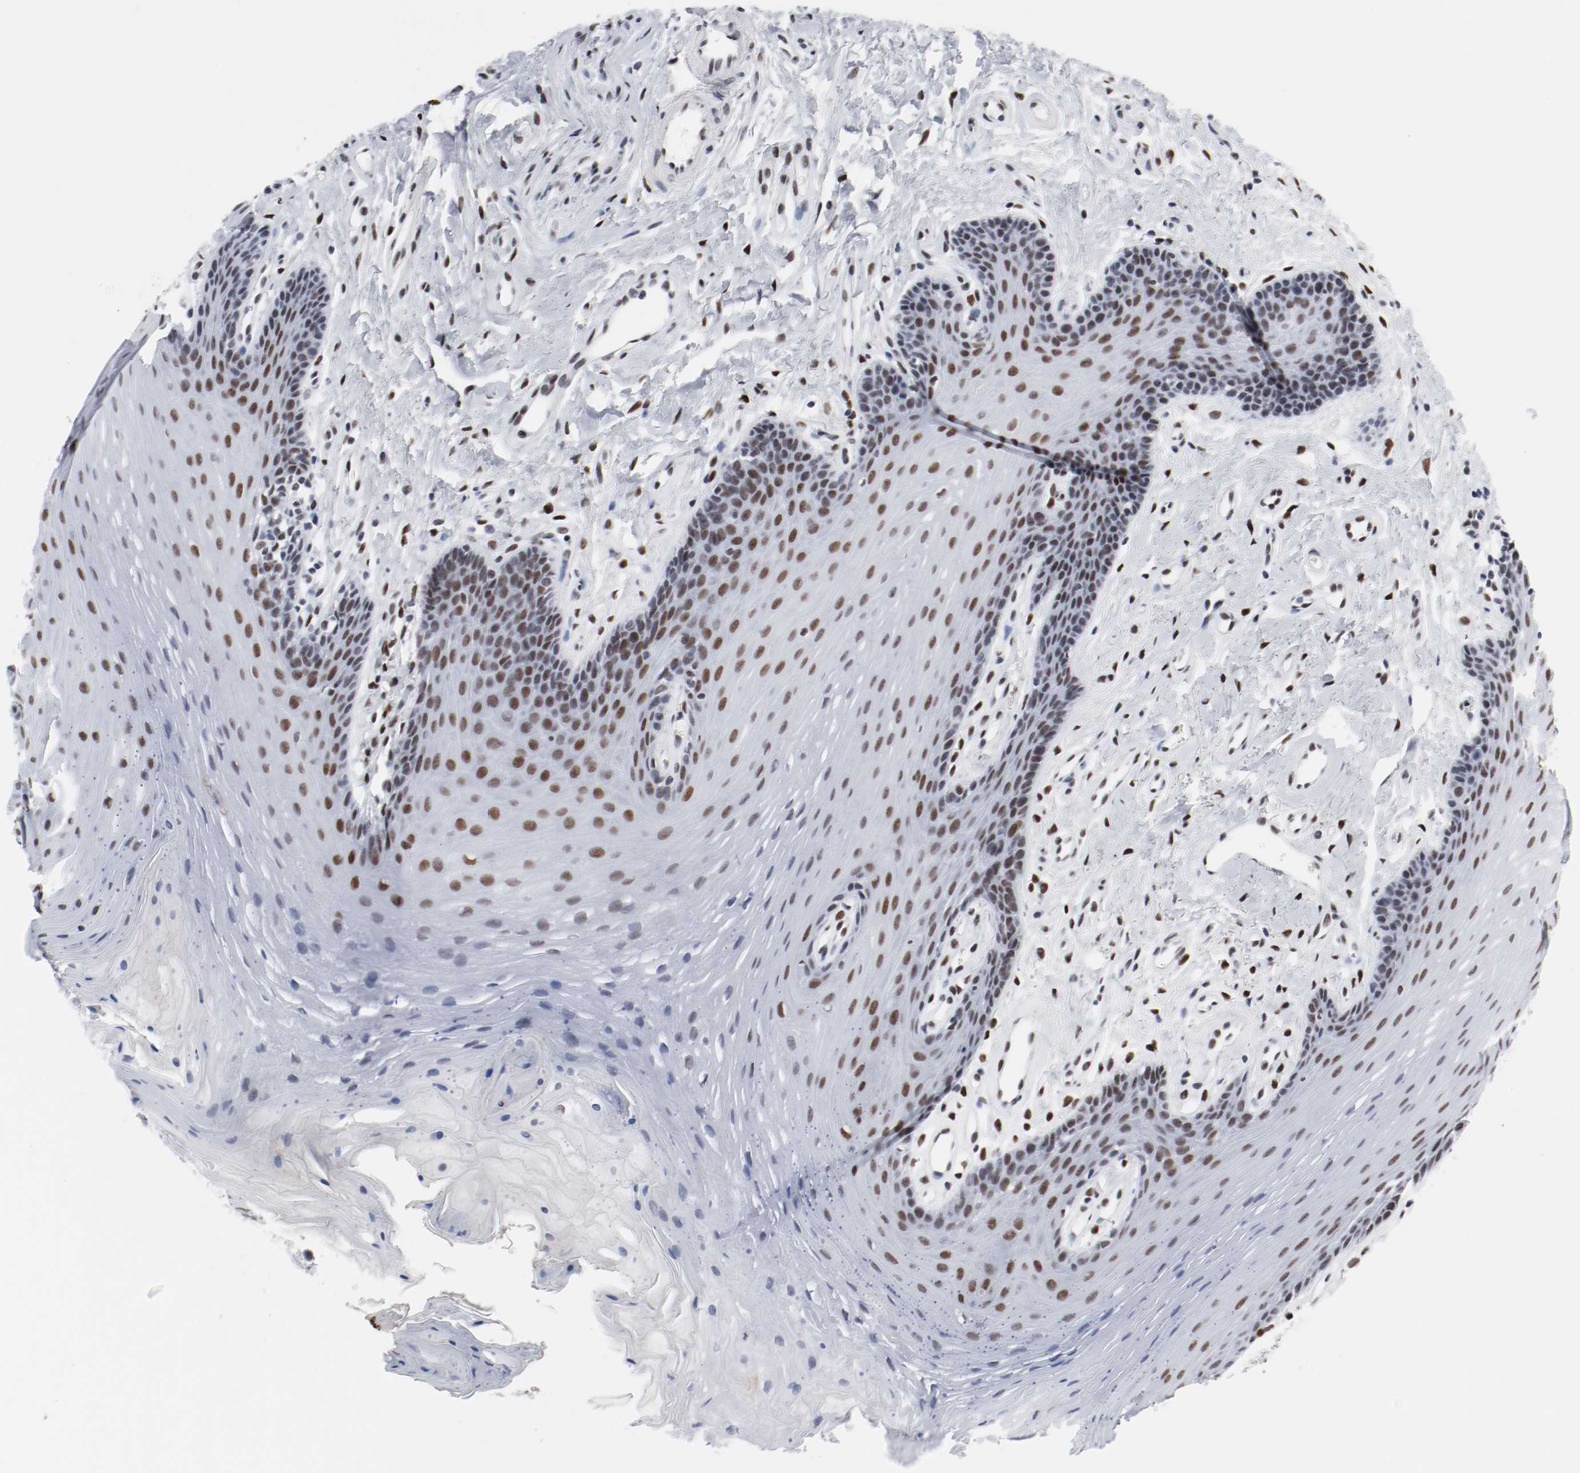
{"staining": {"intensity": "moderate", "quantity": "25%-75%", "location": "nuclear"}, "tissue": "oral mucosa", "cell_type": "Squamous epithelial cells", "image_type": "normal", "snomed": [{"axis": "morphology", "description": "Normal tissue, NOS"}, {"axis": "topography", "description": "Oral tissue"}], "caption": "Protein expression analysis of unremarkable human oral mucosa reveals moderate nuclear expression in about 25%-75% of squamous epithelial cells. Using DAB (3,3'-diaminobenzidine) (brown) and hematoxylin (blue) stains, captured at high magnification using brightfield microscopy.", "gene": "ARNT", "patient": {"sex": "male", "age": 62}}